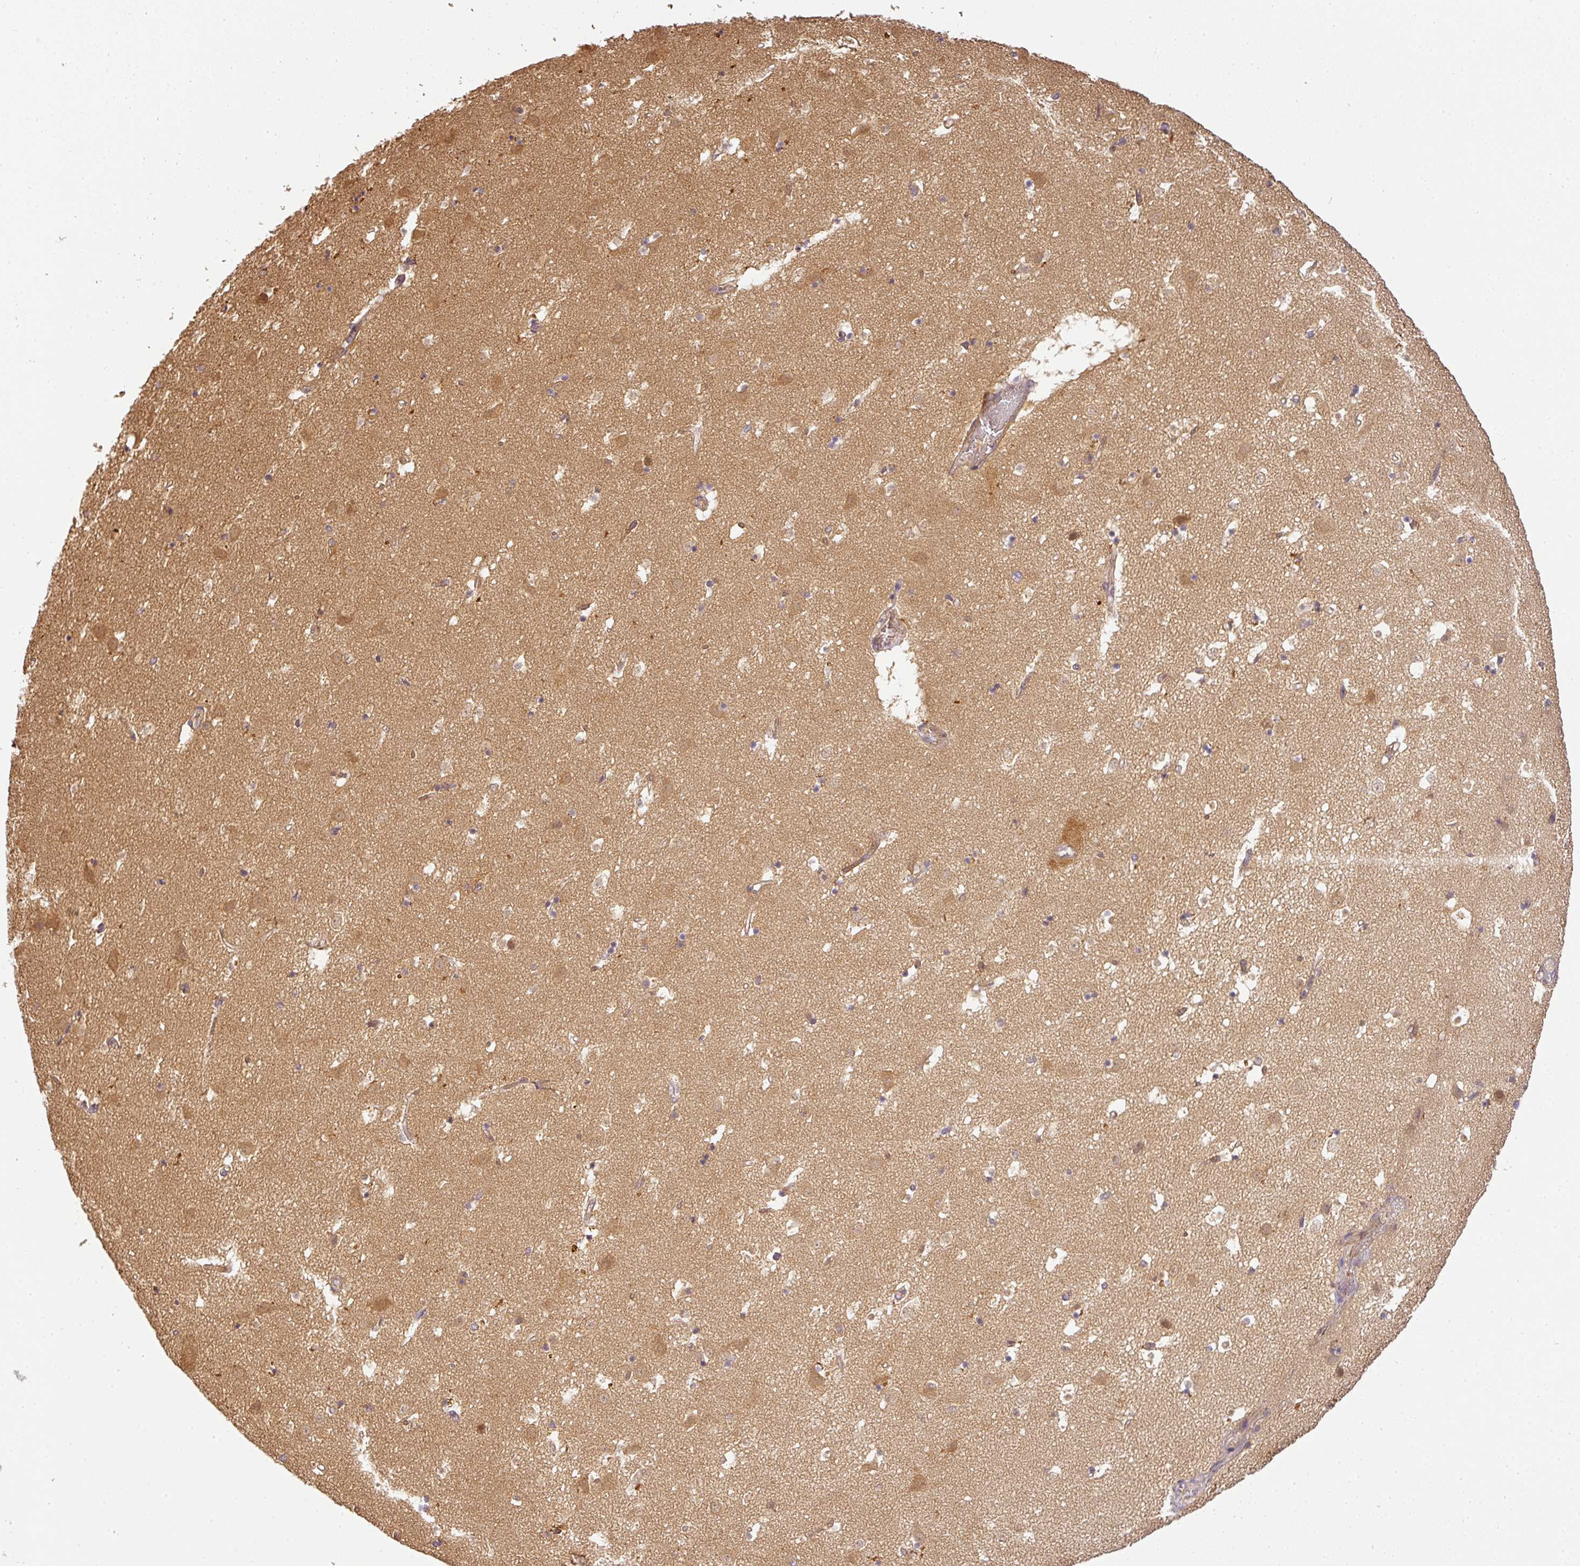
{"staining": {"intensity": "moderate", "quantity": "<25%", "location": "cytoplasmic/membranous"}, "tissue": "caudate", "cell_type": "Glial cells", "image_type": "normal", "snomed": [{"axis": "morphology", "description": "Normal tissue, NOS"}, {"axis": "topography", "description": "Lateral ventricle wall"}], "caption": "Immunohistochemistry (IHC) of unremarkable caudate demonstrates low levels of moderate cytoplasmic/membranous positivity in approximately <25% of glial cells.", "gene": "TCL1B", "patient": {"sex": "male", "age": 58}}